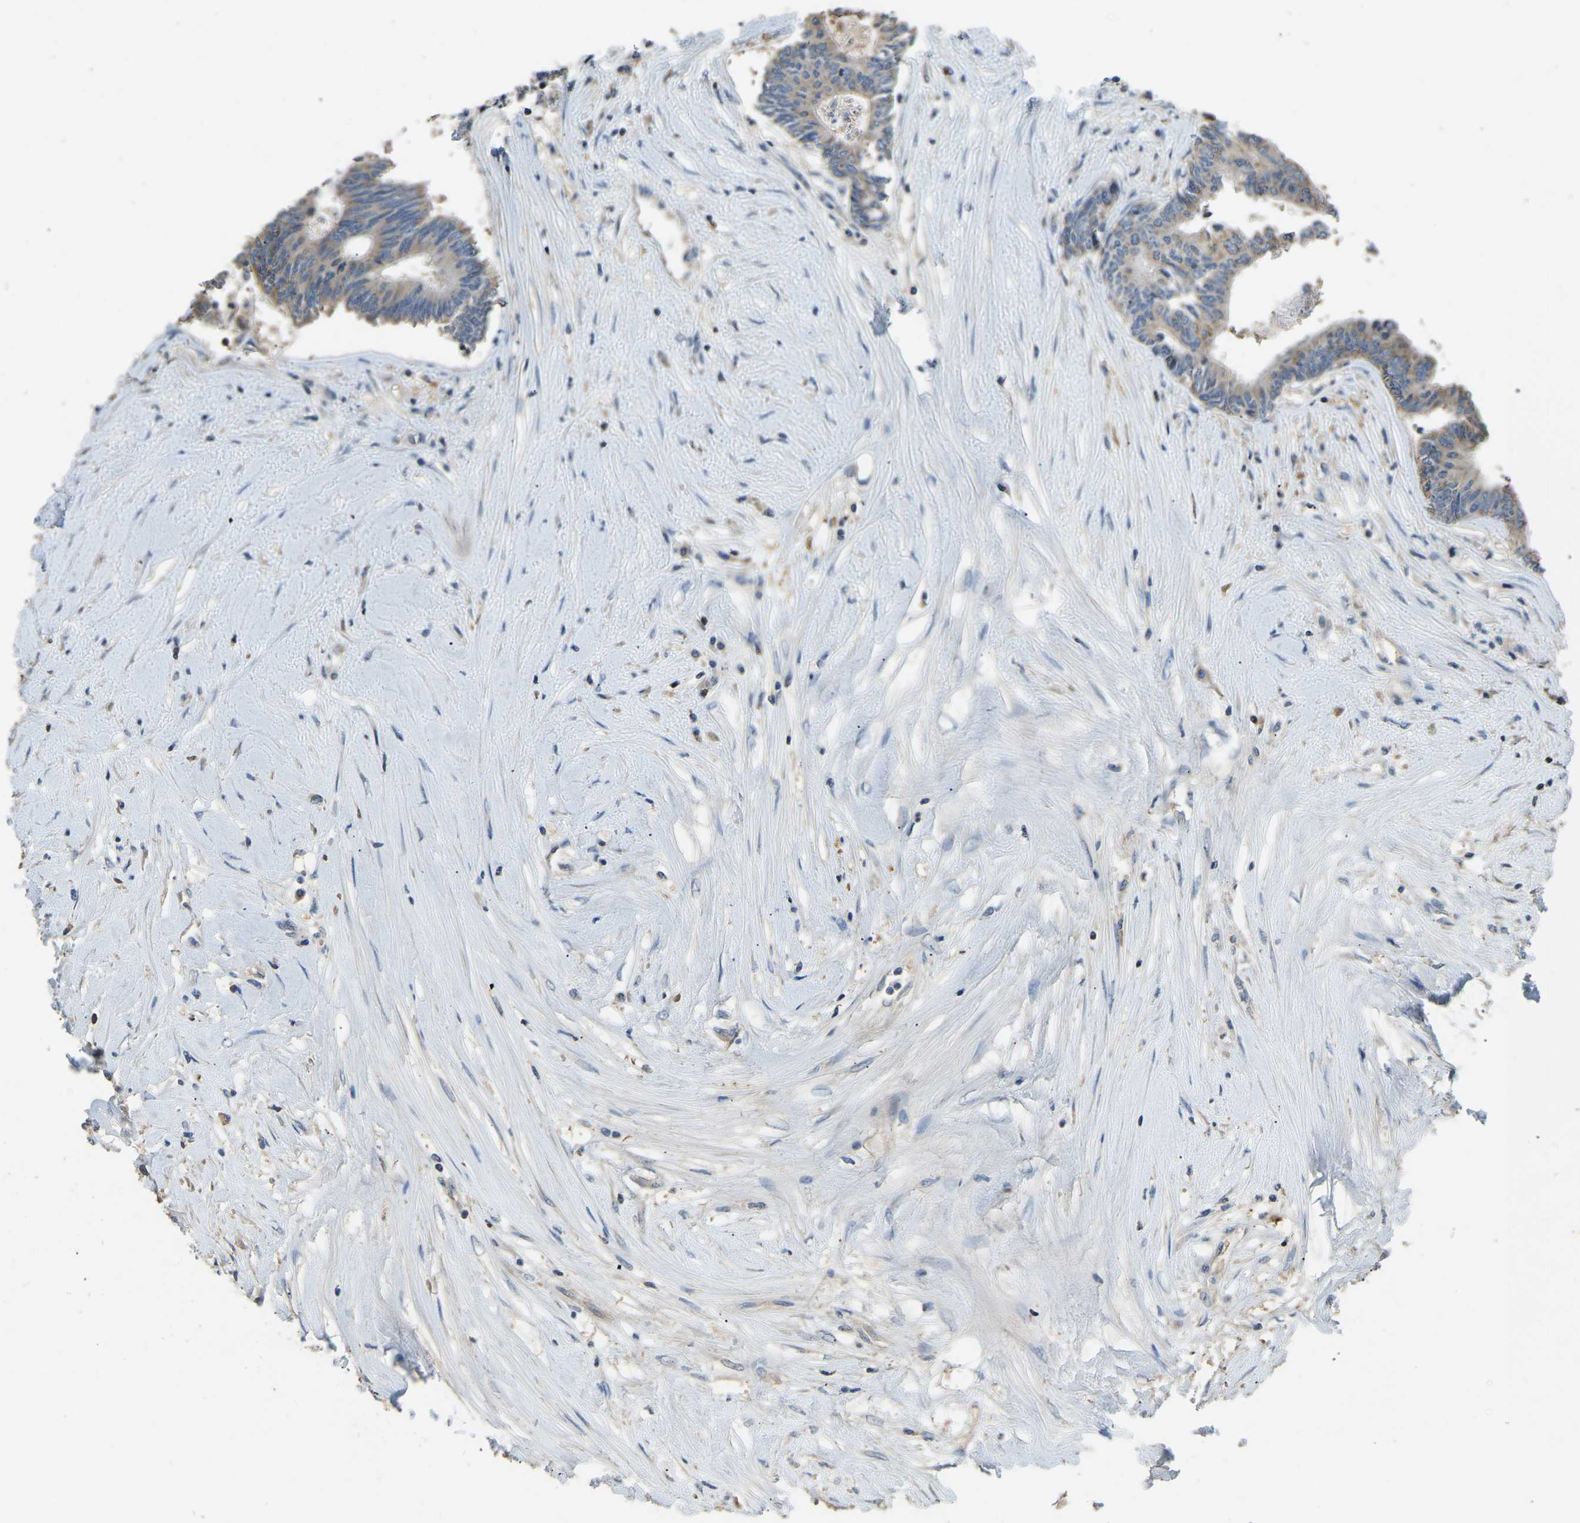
{"staining": {"intensity": "weak", "quantity": ">75%", "location": "cytoplasmic/membranous"}, "tissue": "colorectal cancer", "cell_type": "Tumor cells", "image_type": "cancer", "snomed": [{"axis": "morphology", "description": "Adenocarcinoma, NOS"}, {"axis": "topography", "description": "Rectum"}], "caption": "Colorectal cancer (adenocarcinoma) stained for a protein exhibits weak cytoplasmic/membranous positivity in tumor cells. (DAB IHC with brightfield microscopy, high magnification).", "gene": "TUFM", "patient": {"sex": "male", "age": 63}}